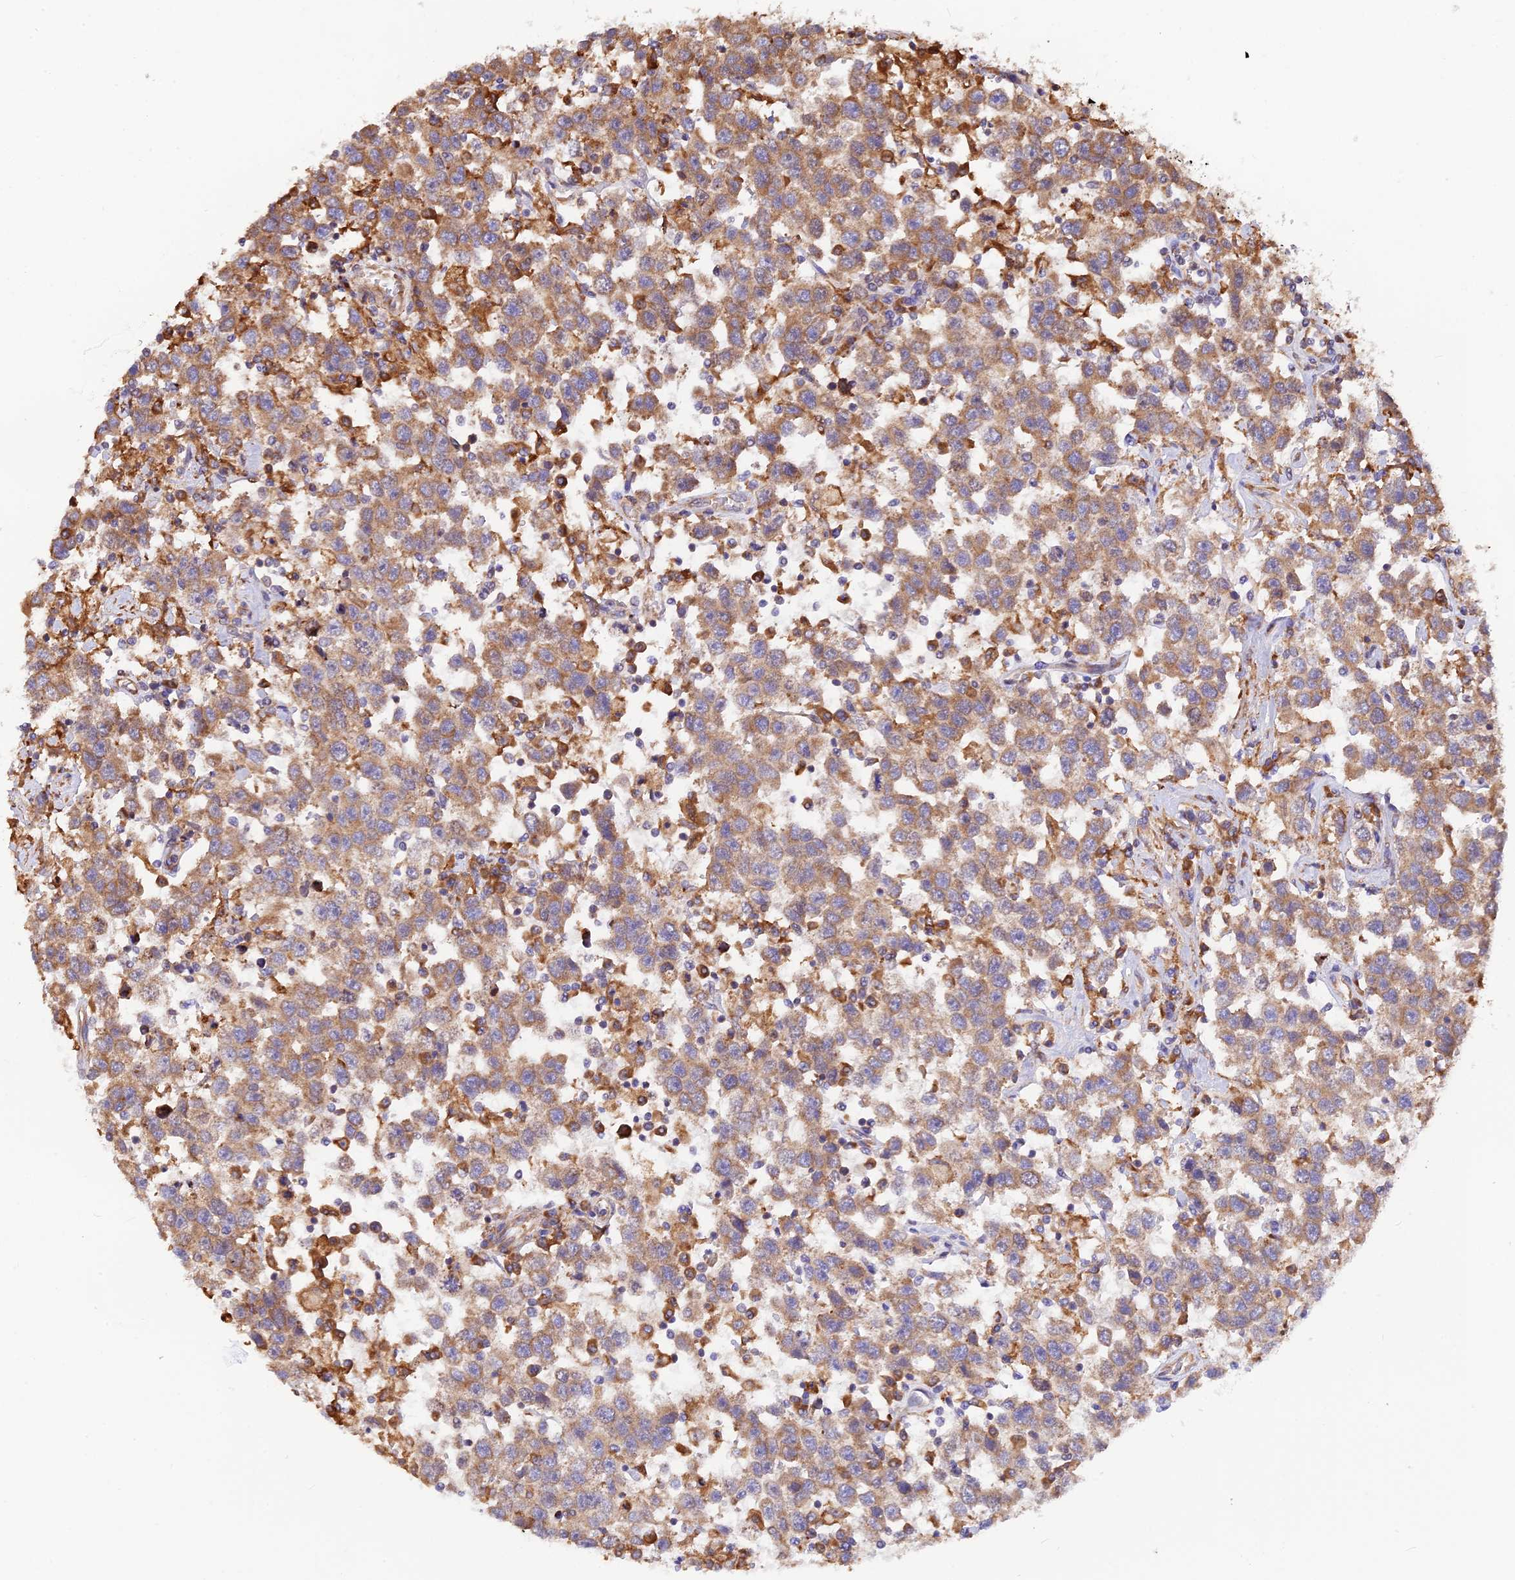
{"staining": {"intensity": "moderate", "quantity": ">75%", "location": "cytoplasmic/membranous"}, "tissue": "testis cancer", "cell_type": "Tumor cells", "image_type": "cancer", "snomed": [{"axis": "morphology", "description": "Seminoma, NOS"}, {"axis": "topography", "description": "Testis"}], "caption": "Immunohistochemistry micrograph of neoplastic tissue: human testis seminoma stained using immunohistochemistry displays medium levels of moderate protein expression localized specifically in the cytoplasmic/membranous of tumor cells, appearing as a cytoplasmic/membranous brown color.", "gene": "RPL5", "patient": {"sex": "male", "age": 41}}